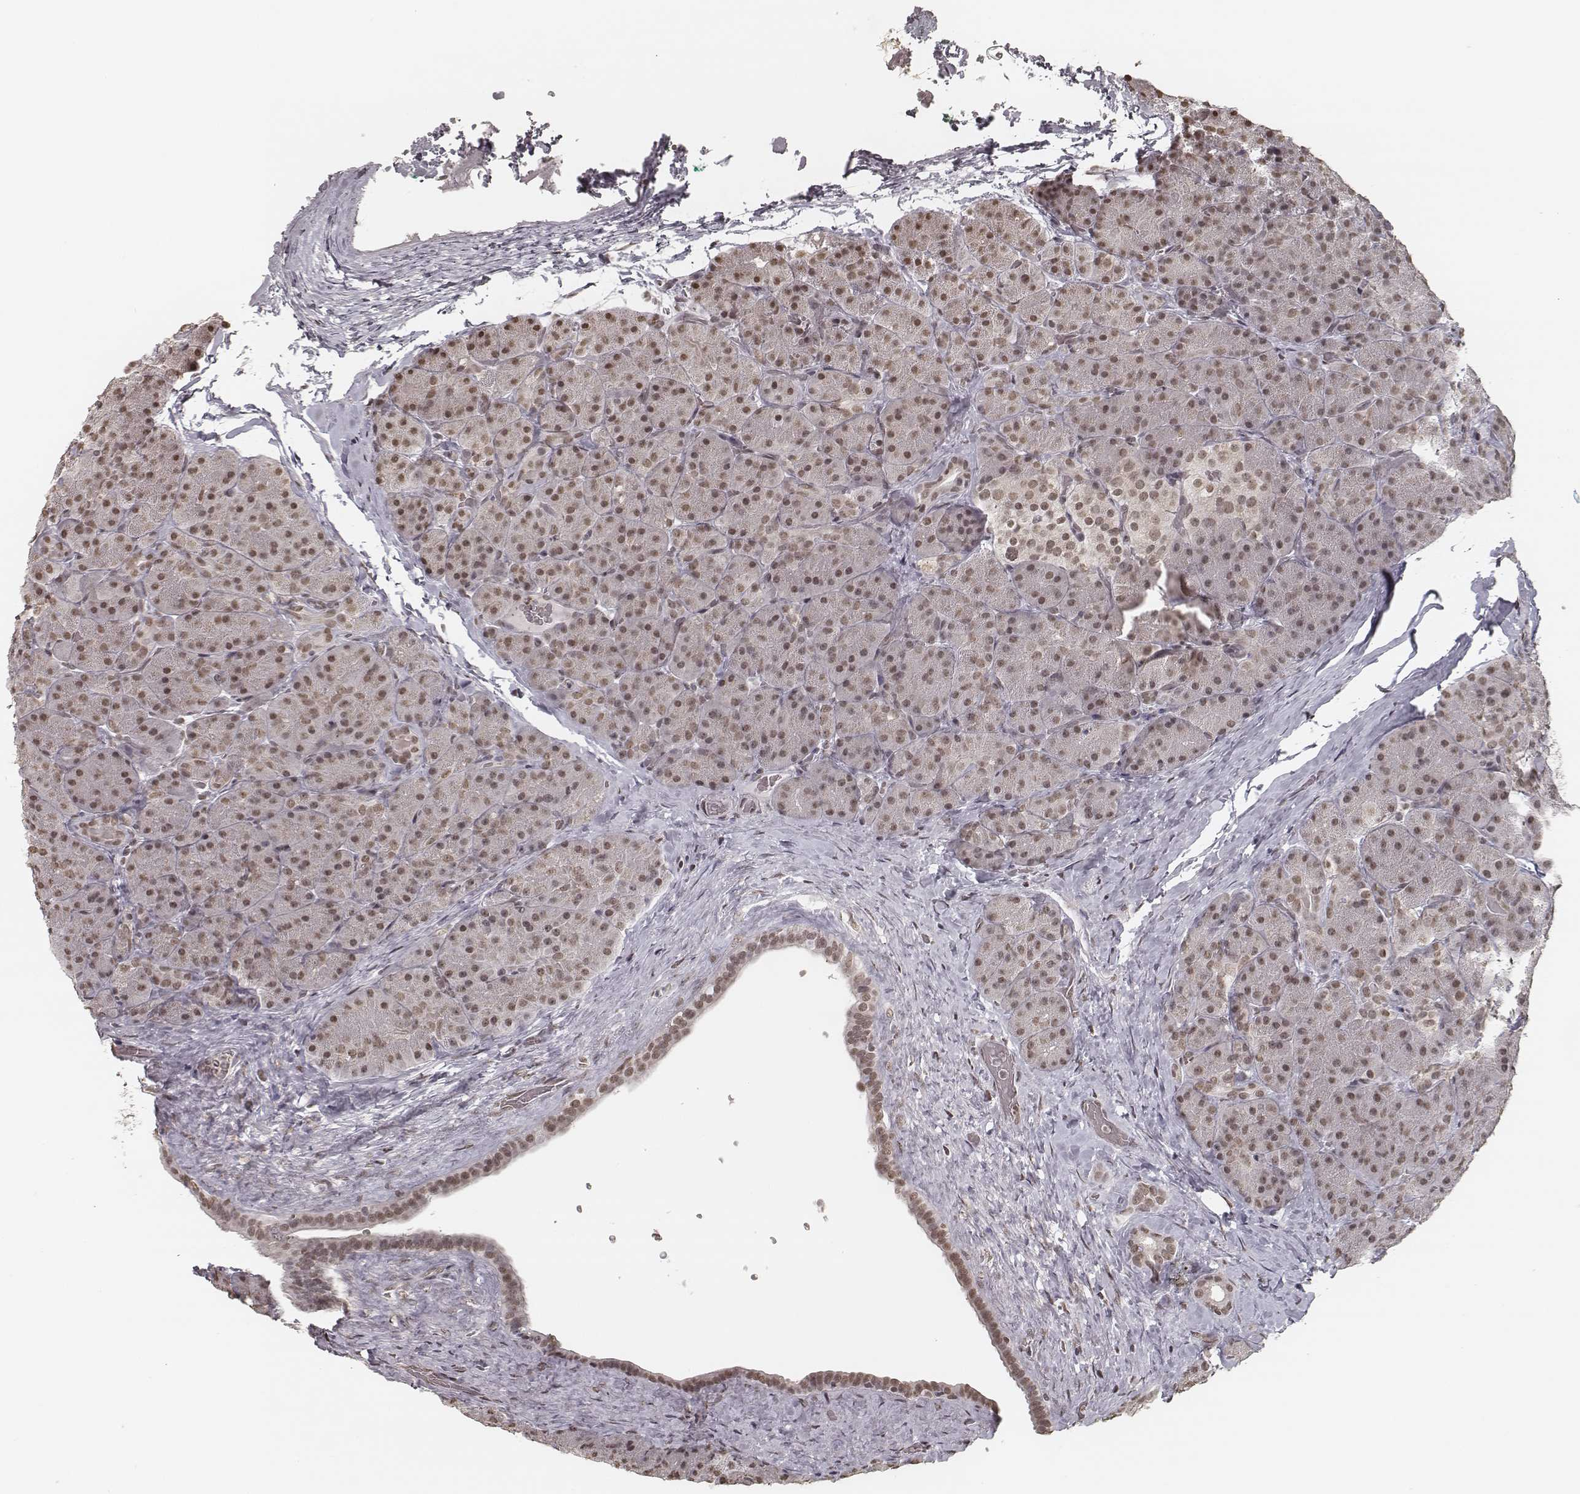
{"staining": {"intensity": "moderate", "quantity": ">75%", "location": "nuclear"}, "tissue": "pancreas", "cell_type": "Exocrine glandular cells", "image_type": "normal", "snomed": [{"axis": "morphology", "description": "Normal tissue, NOS"}, {"axis": "topography", "description": "Pancreas"}], "caption": "The immunohistochemical stain shows moderate nuclear positivity in exocrine glandular cells of unremarkable pancreas. Nuclei are stained in blue.", "gene": "HMGA2", "patient": {"sex": "male", "age": 57}}